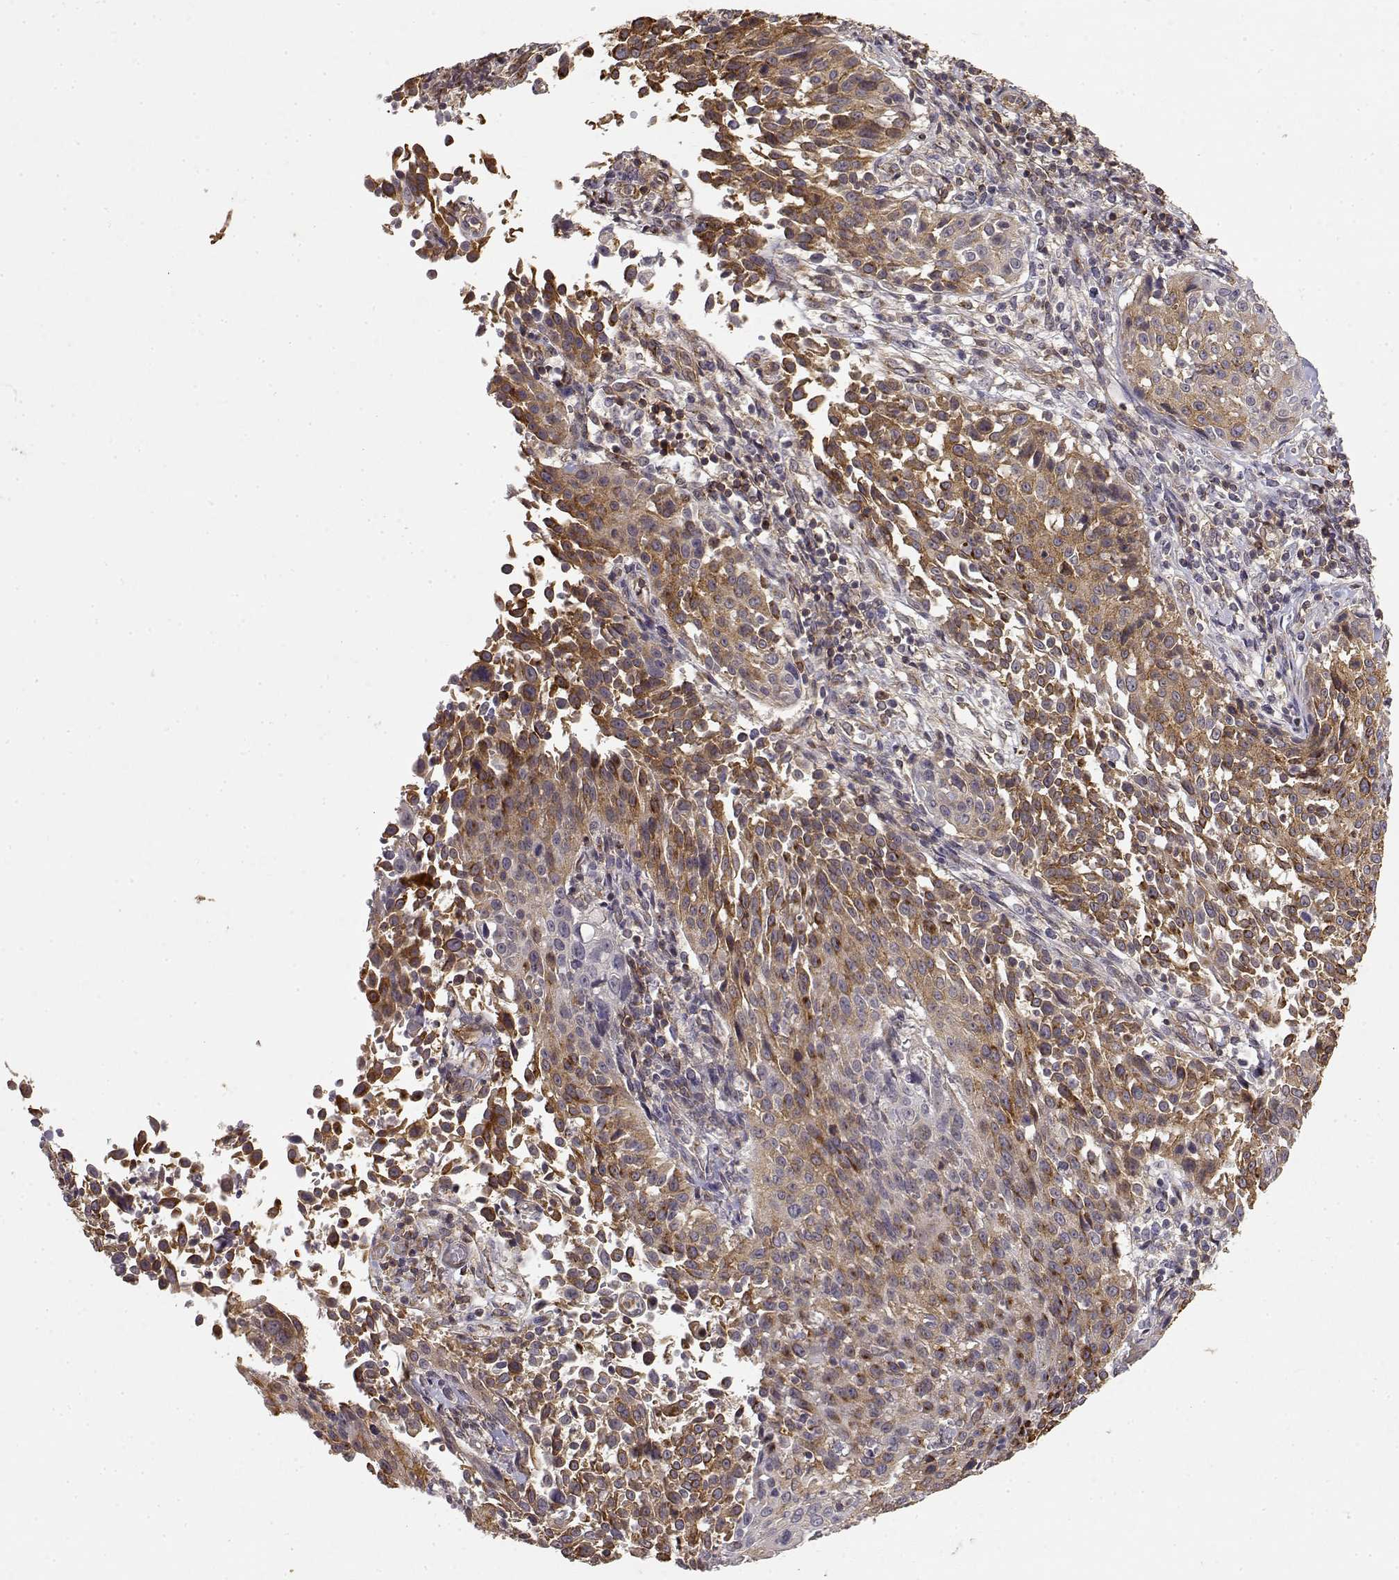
{"staining": {"intensity": "moderate", "quantity": ">75%", "location": "cytoplasmic/membranous"}, "tissue": "cervical cancer", "cell_type": "Tumor cells", "image_type": "cancer", "snomed": [{"axis": "morphology", "description": "Squamous cell carcinoma, NOS"}, {"axis": "topography", "description": "Cervix"}], "caption": "Human cervical cancer (squamous cell carcinoma) stained with a protein marker demonstrates moderate staining in tumor cells.", "gene": "IFITM1", "patient": {"sex": "female", "age": 26}}